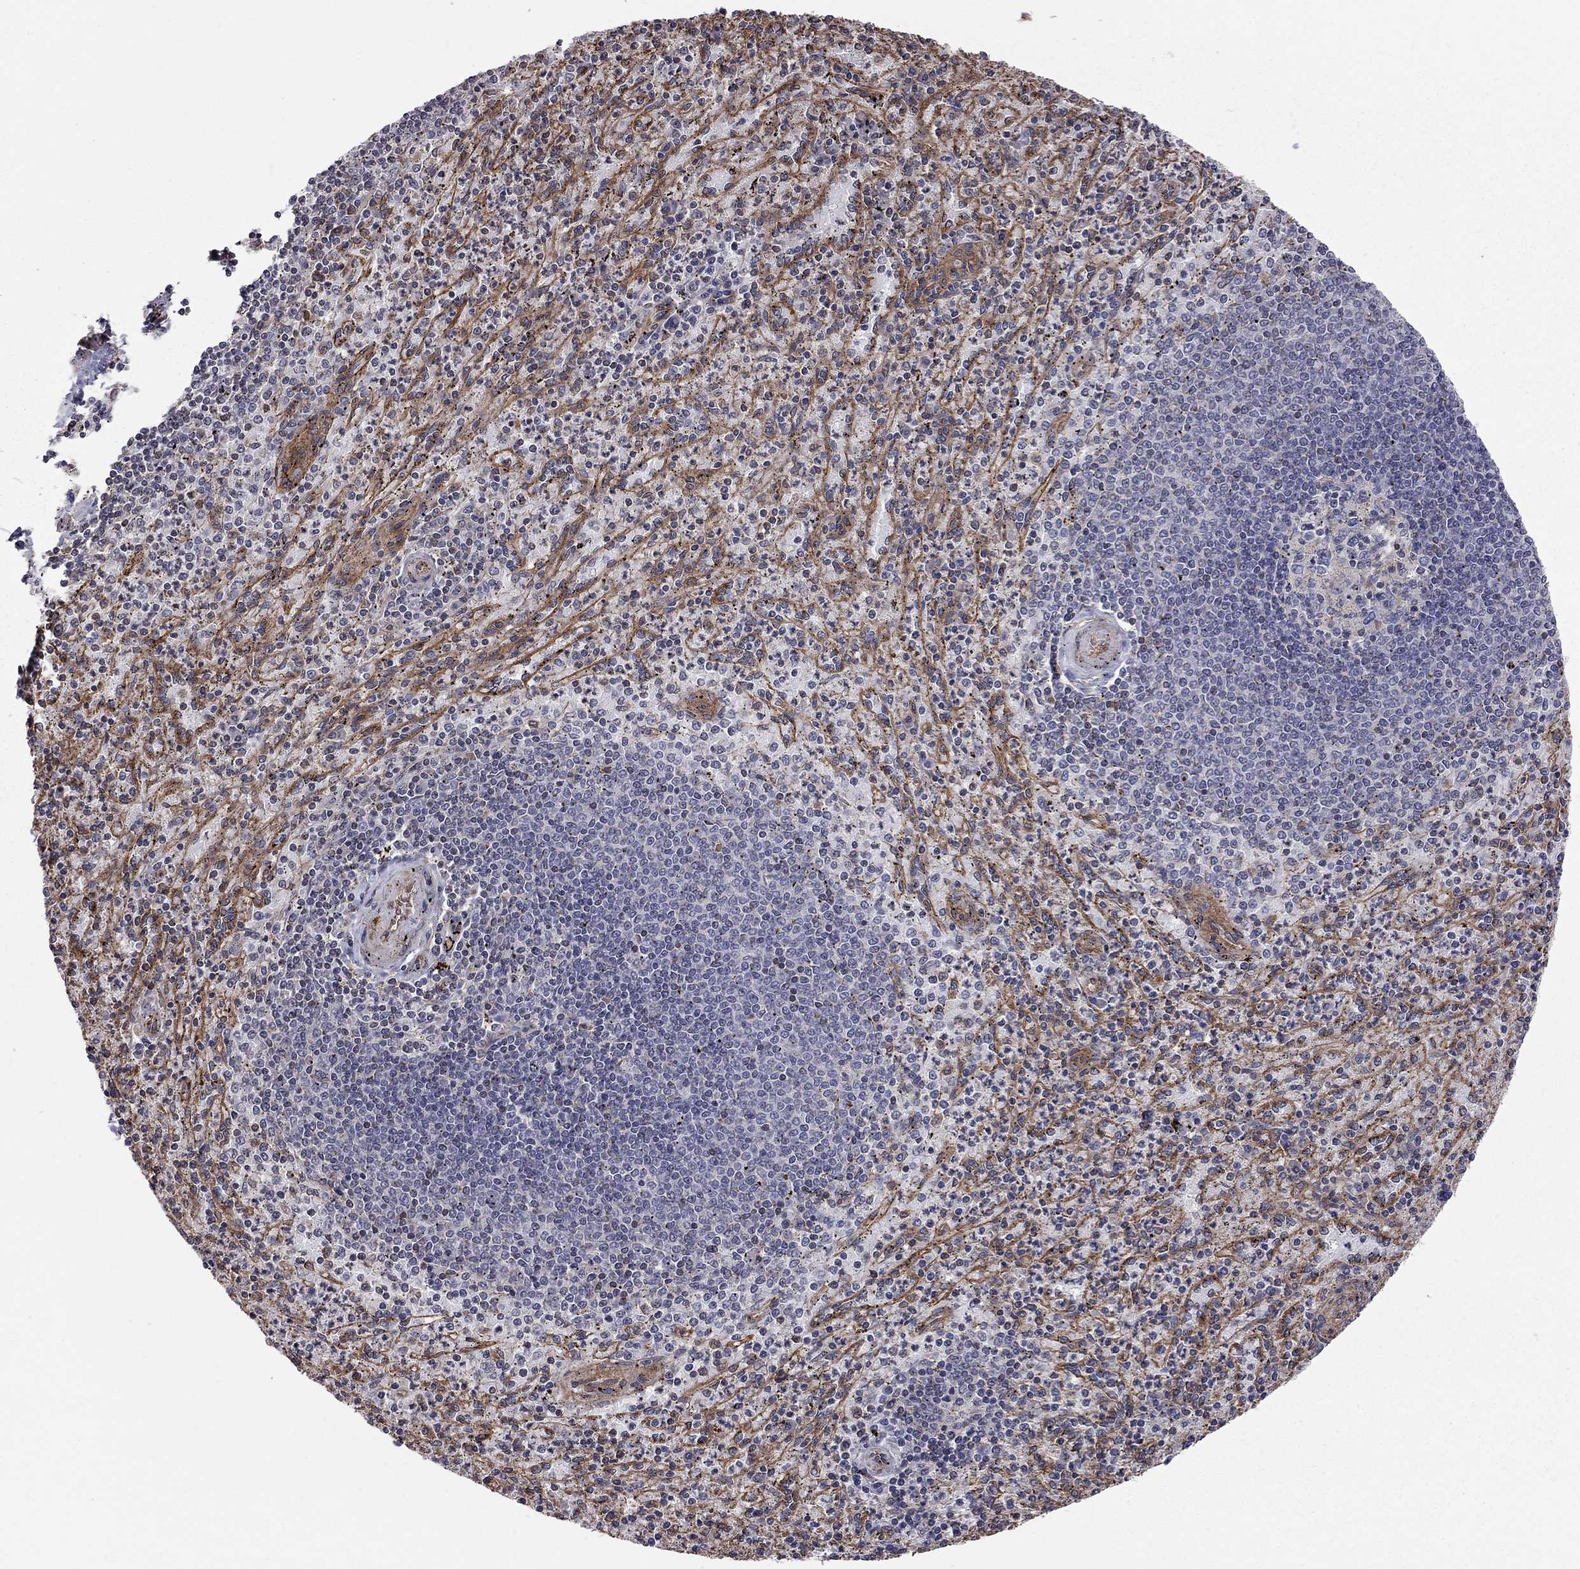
{"staining": {"intensity": "negative", "quantity": "none", "location": "none"}, "tissue": "spleen", "cell_type": "Cells in red pulp", "image_type": "normal", "snomed": [{"axis": "morphology", "description": "Normal tissue, NOS"}, {"axis": "topography", "description": "Spleen"}], "caption": "This photomicrograph is of normal spleen stained with IHC to label a protein in brown with the nuclei are counter-stained blue. There is no positivity in cells in red pulp.", "gene": "RASEF", "patient": {"sex": "male", "age": 60}}